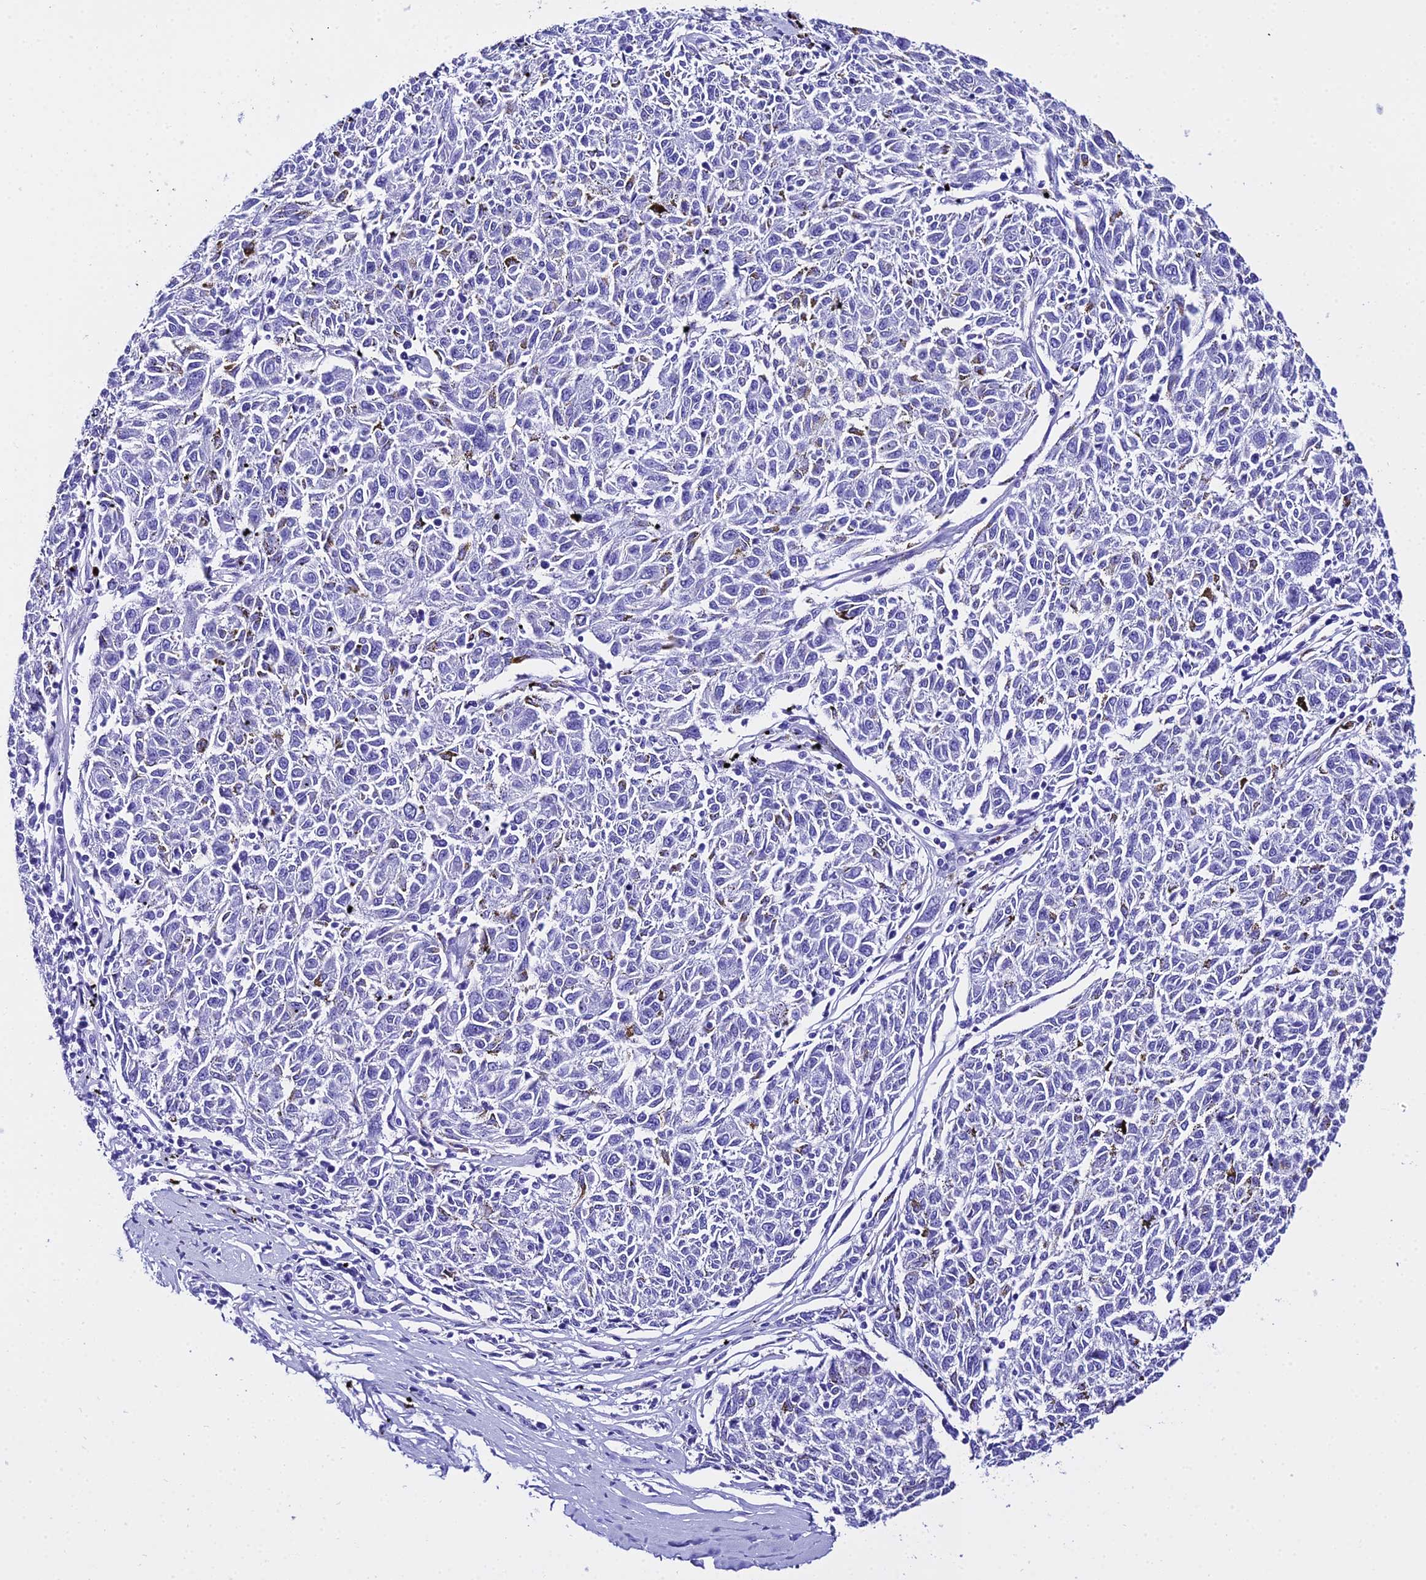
{"staining": {"intensity": "negative", "quantity": "none", "location": "none"}, "tissue": "melanoma", "cell_type": "Tumor cells", "image_type": "cancer", "snomed": [{"axis": "morphology", "description": "Malignant melanoma, NOS"}, {"axis": "topography", "description": "Skin"}], "caption": "DAB immunohistochemical staining of malignant melanoma reveals no significant positivity in tumor cells.", "gene": "TRMT44", "patient": {"sex": "female", "age": 72}}